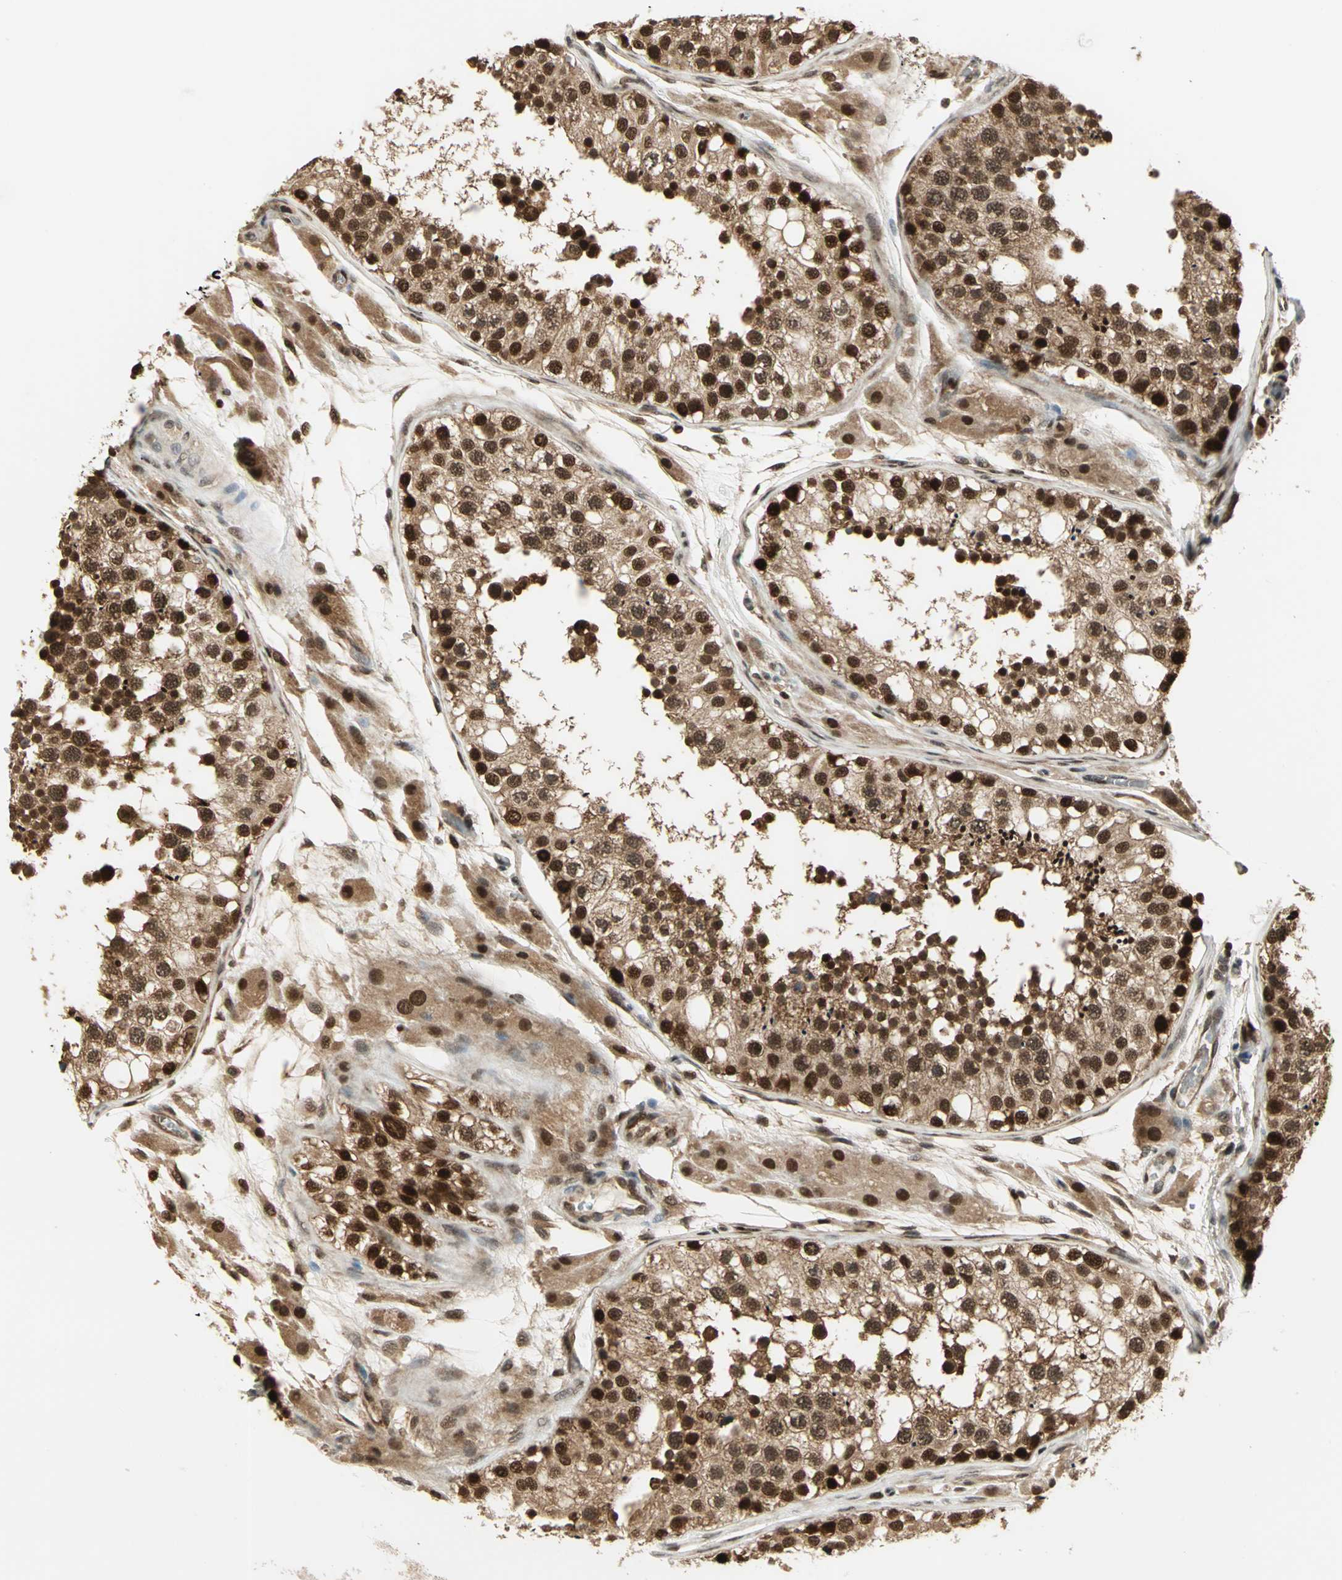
{"staining": {"intensity": "strong", "quantity": ">75%", "location": "cytoplasmic/membranous,nuclear"}, "tissue": "testis", "cell_type": "Cells in seminiferous ducts", "image_type": "normal", "snomed": [{"axis": "morphology", "description": "Normal tissue, NOS"}, {"axis": "topography", "description": "Testis"}], "caption": "Benign testis was stained to show a protein in brown. There is high levels of strong cytoplasmic/membranous,nuclear expression in about >75% of cells in seminiferous ducts. The protein of interest is shown in brown color, while the nuclei are stained blue.", "gene": "PSMC3", "patient": {"sex": "male", "age": 26}}